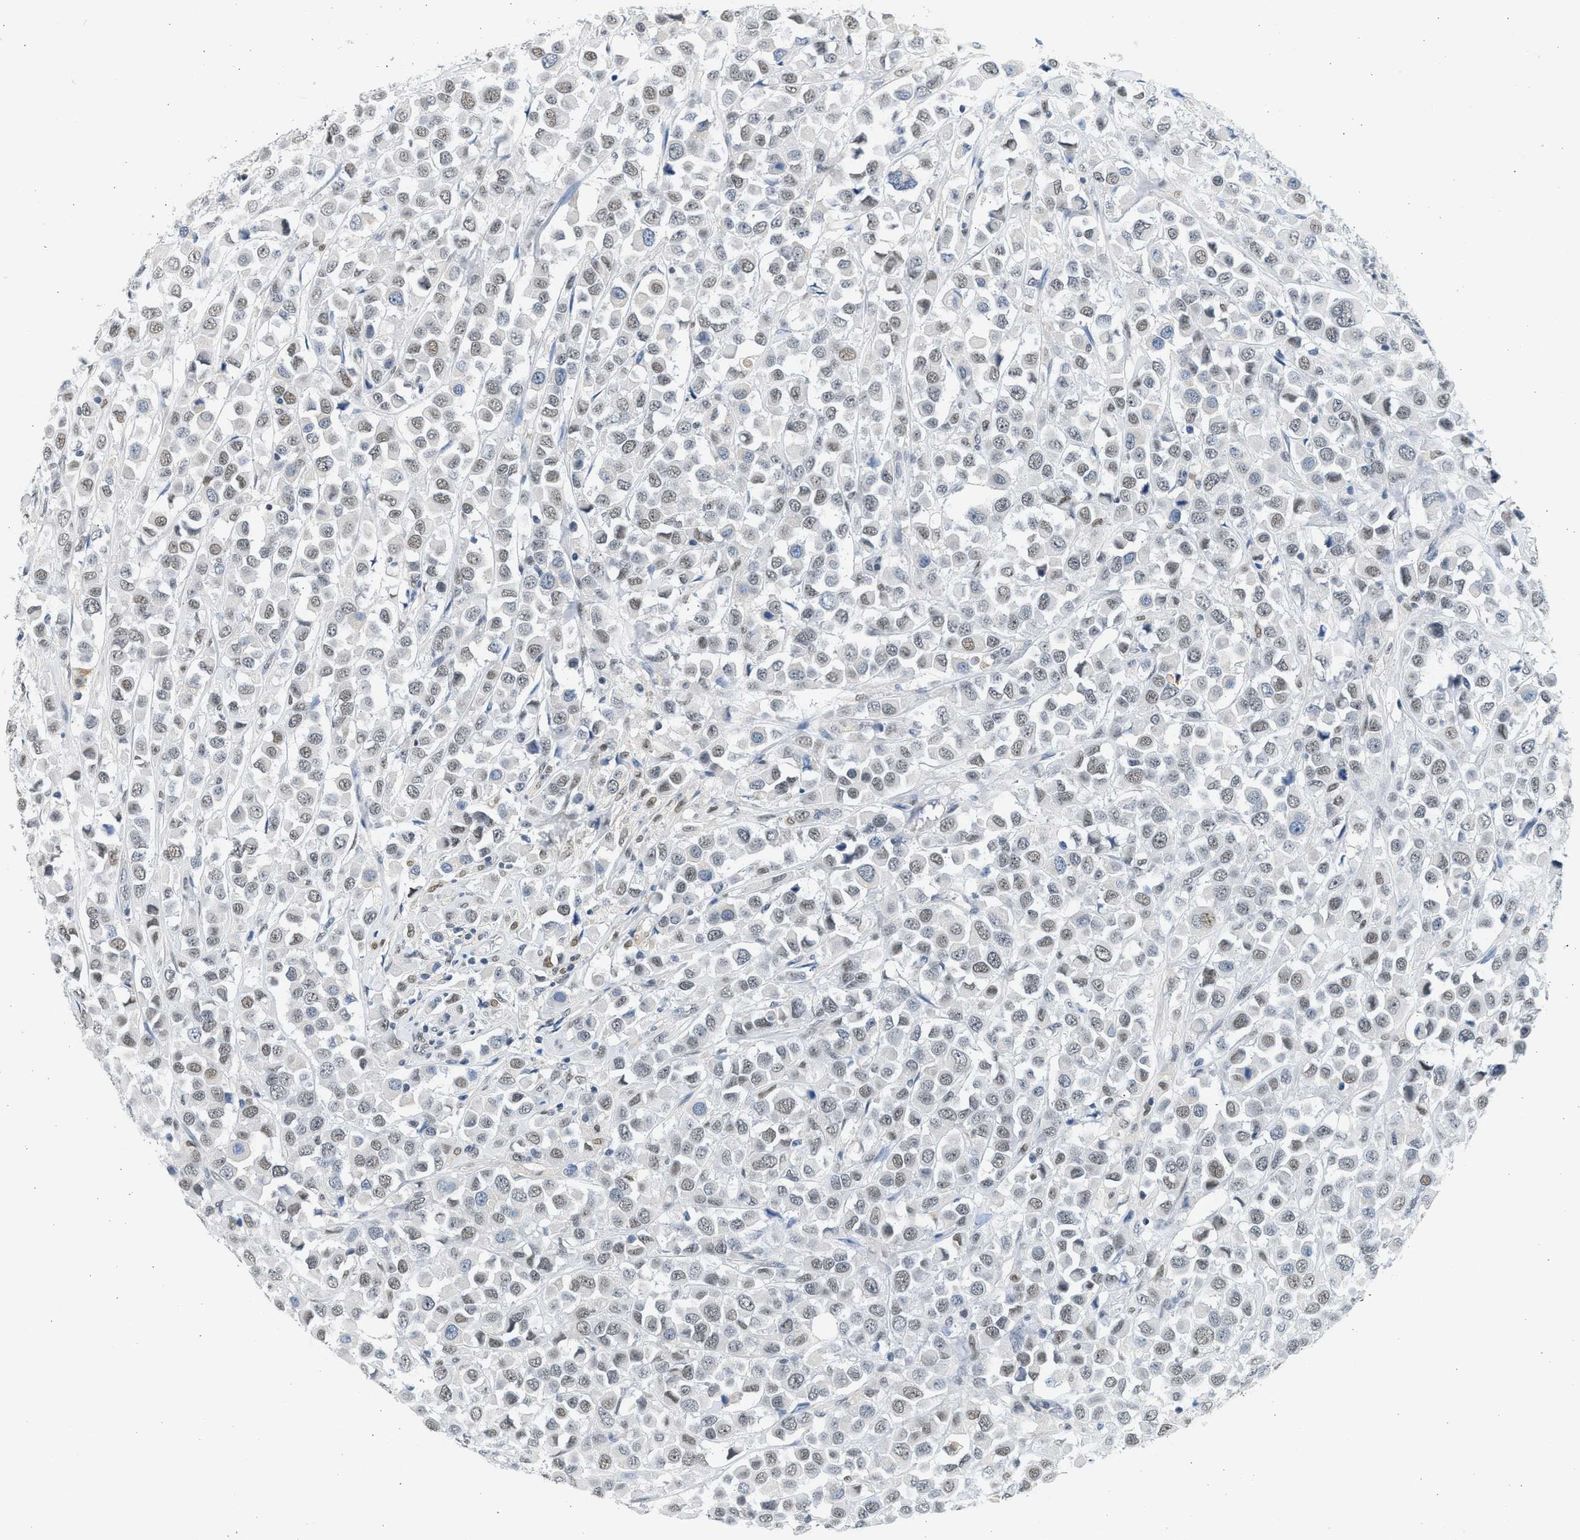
{"staining": {"intensity": "weak", "quantity": "<25%", "location": "nuclear"}, "tissue": "breast cancer", "cell_type": "Tumor cells", "image_type": "cancer", "snomed": [{"axis": "morphology", "description": "Duct carcinoma"}, {"axis": "topography", "description": "Breast"}], "caption": "Micrograph shows no protein positivity in tumor cells of invasive ductal carcinoma (breast) tissue.", "gene": "HIPK1", "patient": {"sex": "female", "age": 61}}